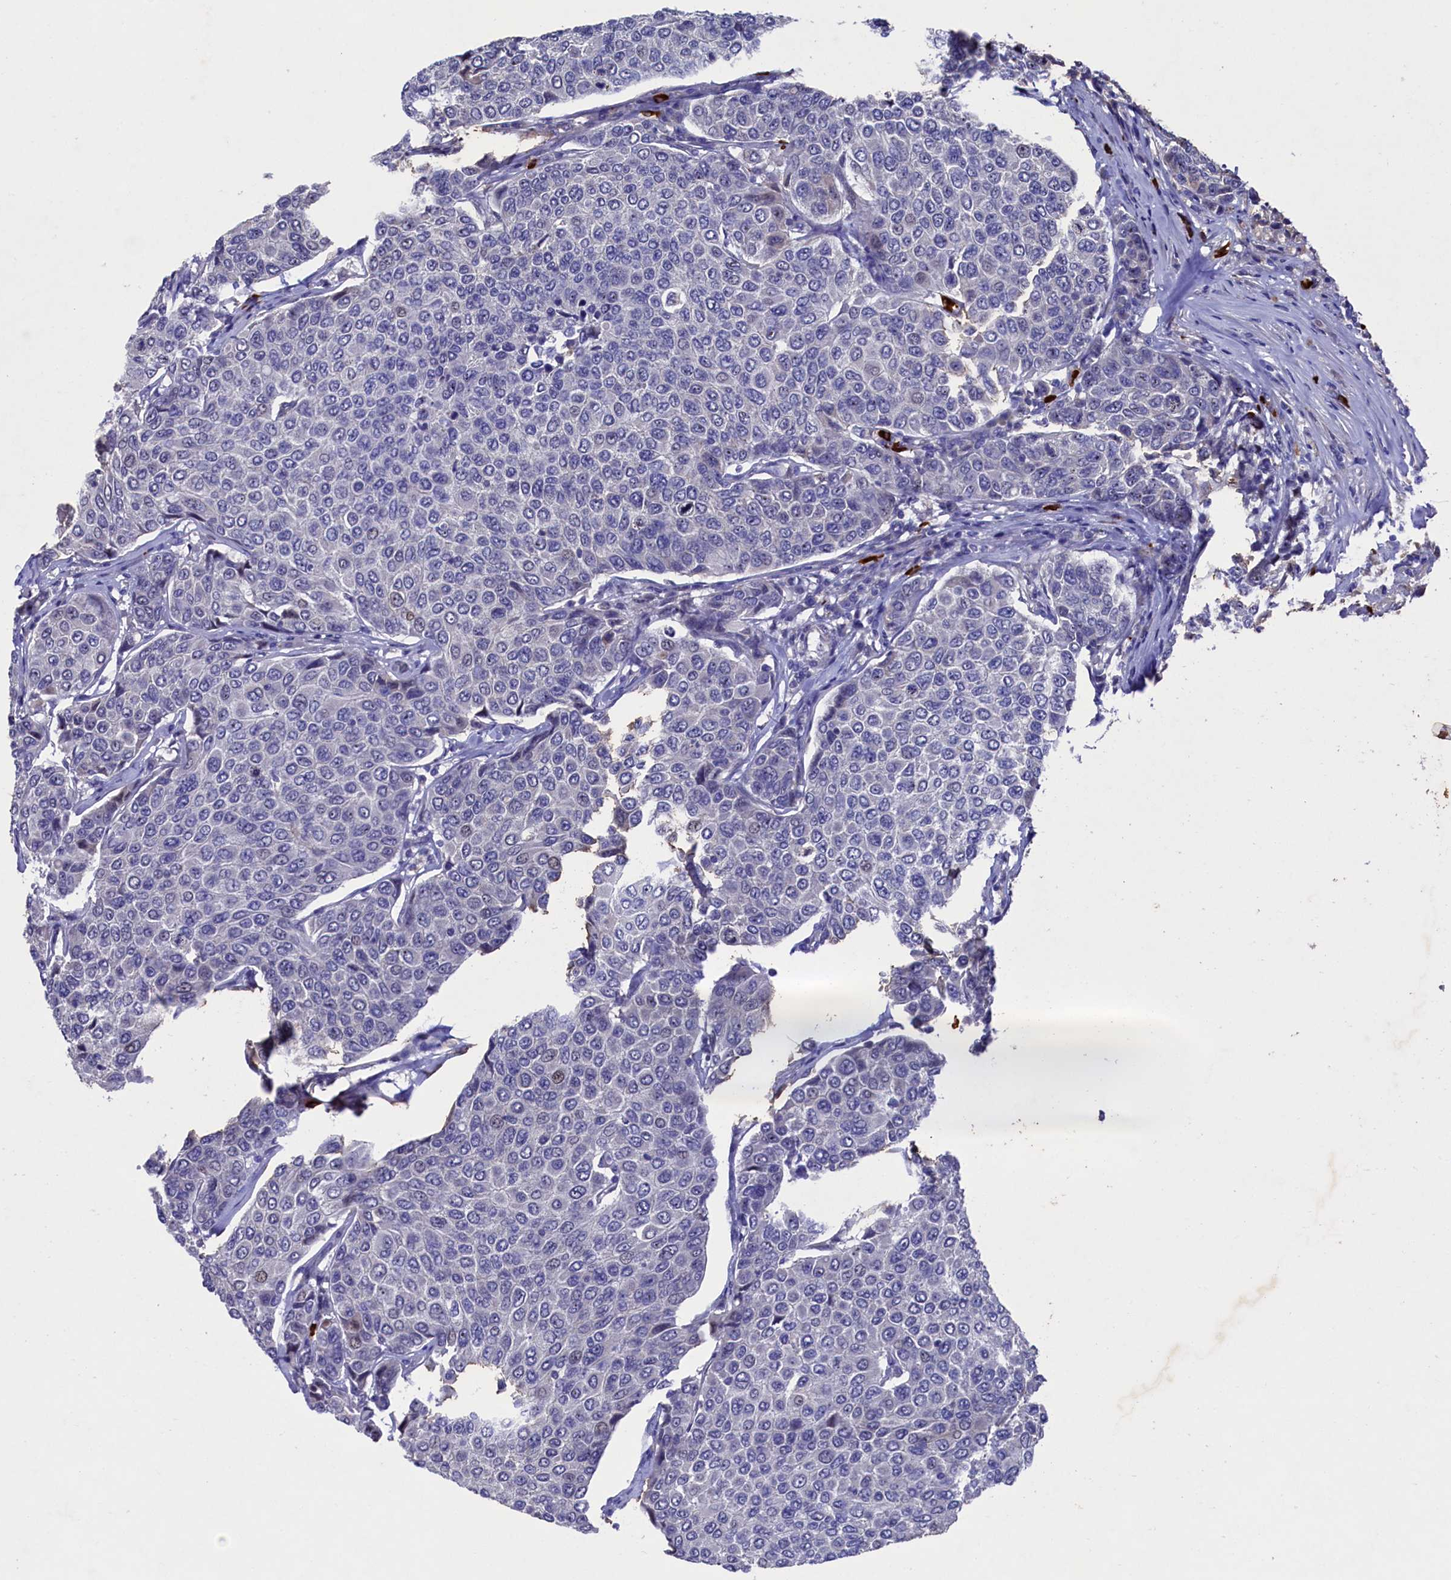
{"staining": {"intensity": "negative", "quantity": "none", "location": "none"}, "tissue": "breast cancer", "cell_type": "Tumor cells", "image_type": "cancer", "snomed": [{"axis": "morphology", "description": "Duct carcinoma"}, {"axis": "topography", "description": "Breast"}], "caption": "A micrograph of breast cancer (invasive ductal carcinoma) stained for a protein demonstrates no brown staining in tumor cells.", "gene": "CBLIF", "patient": {"sex": "female", "age": 55}}